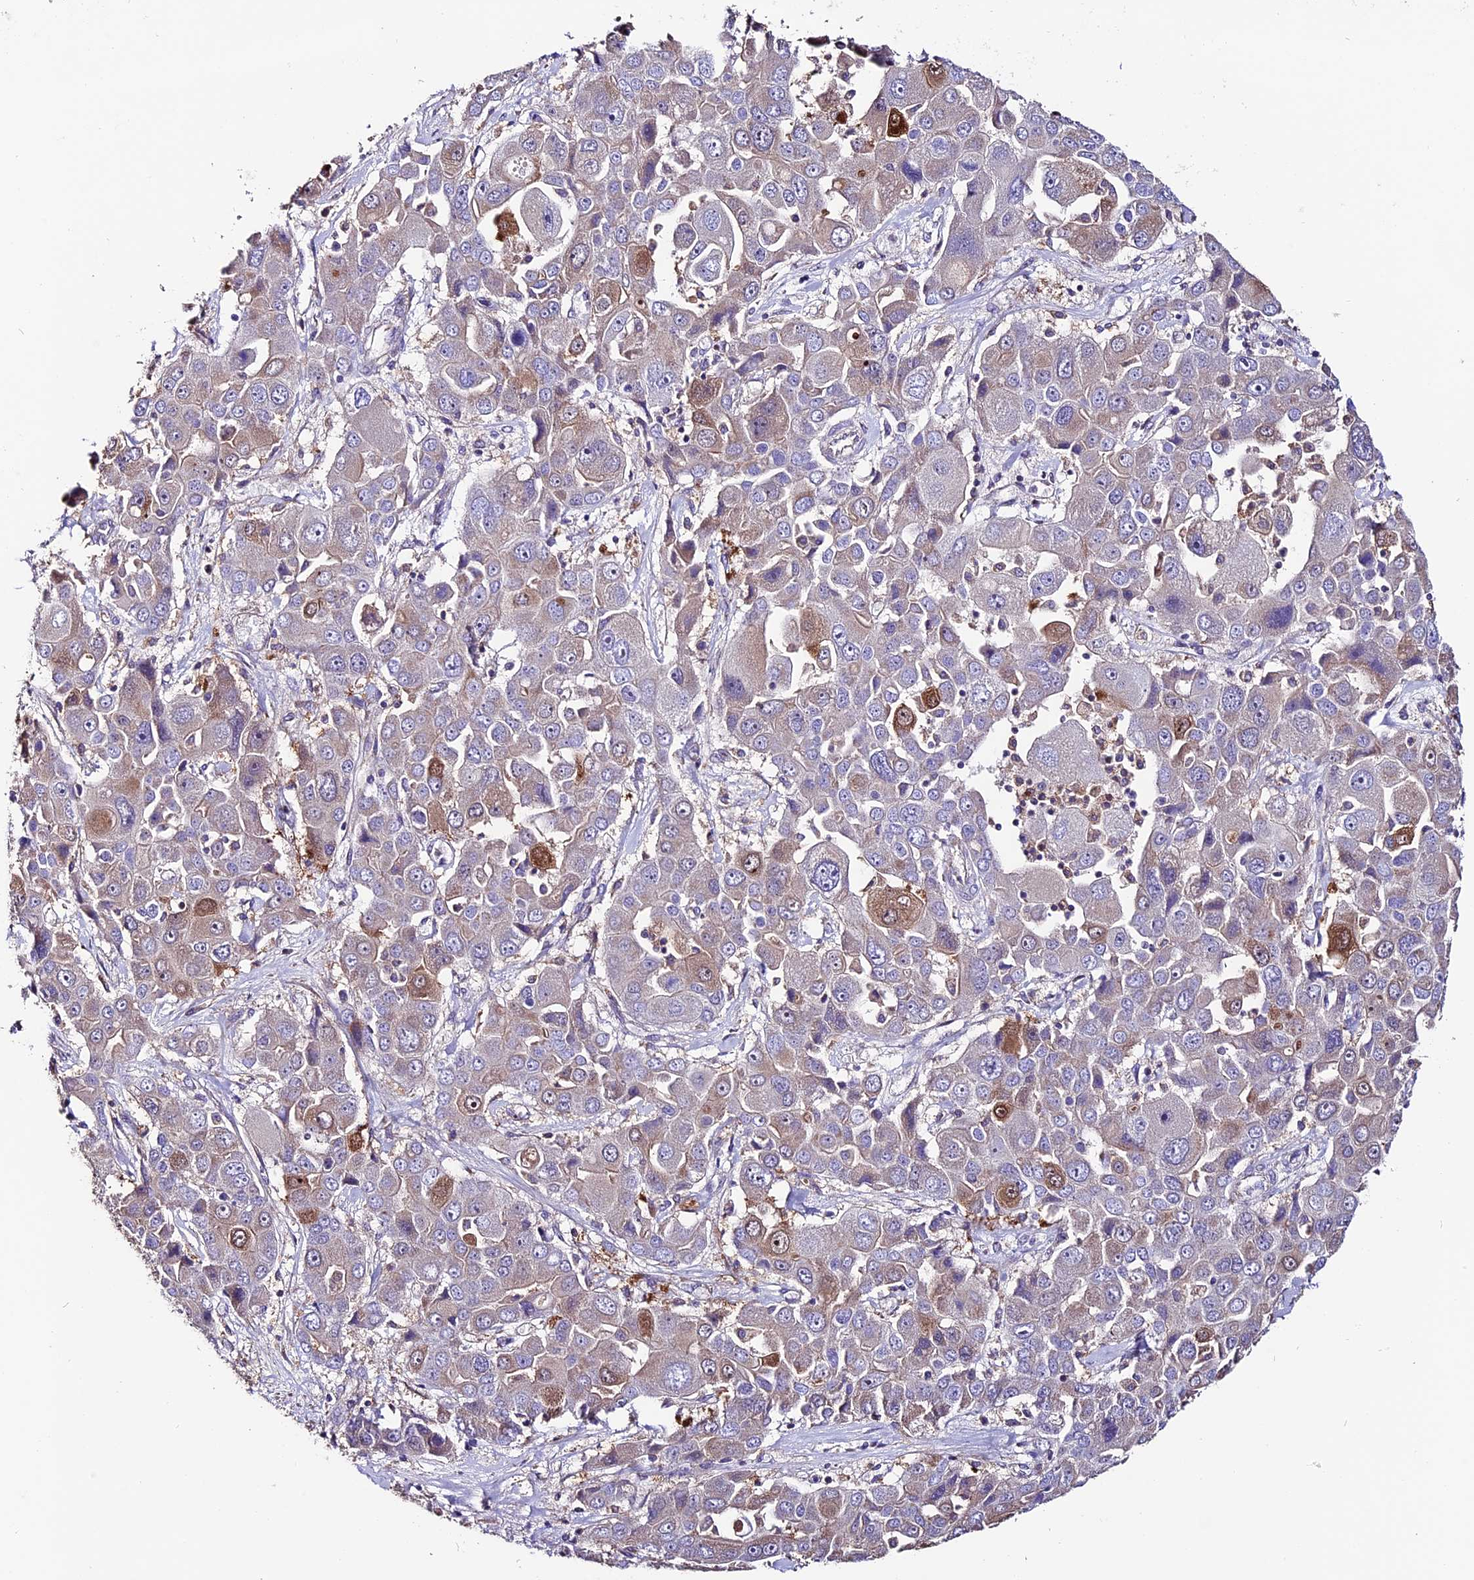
{"staining": {"intensity": "moderate", "quantity": "<25%", "location": "cytoplasmic/membranous"}, "tissue": "liver cancer", "cell_type": "Tumor cells", "image_type": "cancer", "snomed": [{"axis": "morphology", "description": "Cholangiocarcinoma"}, {"axis": "topography", "description": "Liver"}], "caption": "Liver cholangiocarcinoma stained for a protein (brown) reveals moderate cytoplasmic/membranous positive staining in approximately <25% of tumor cells.", "gene": "DDX28", "patient": {"sex": "male", "age": 67}}